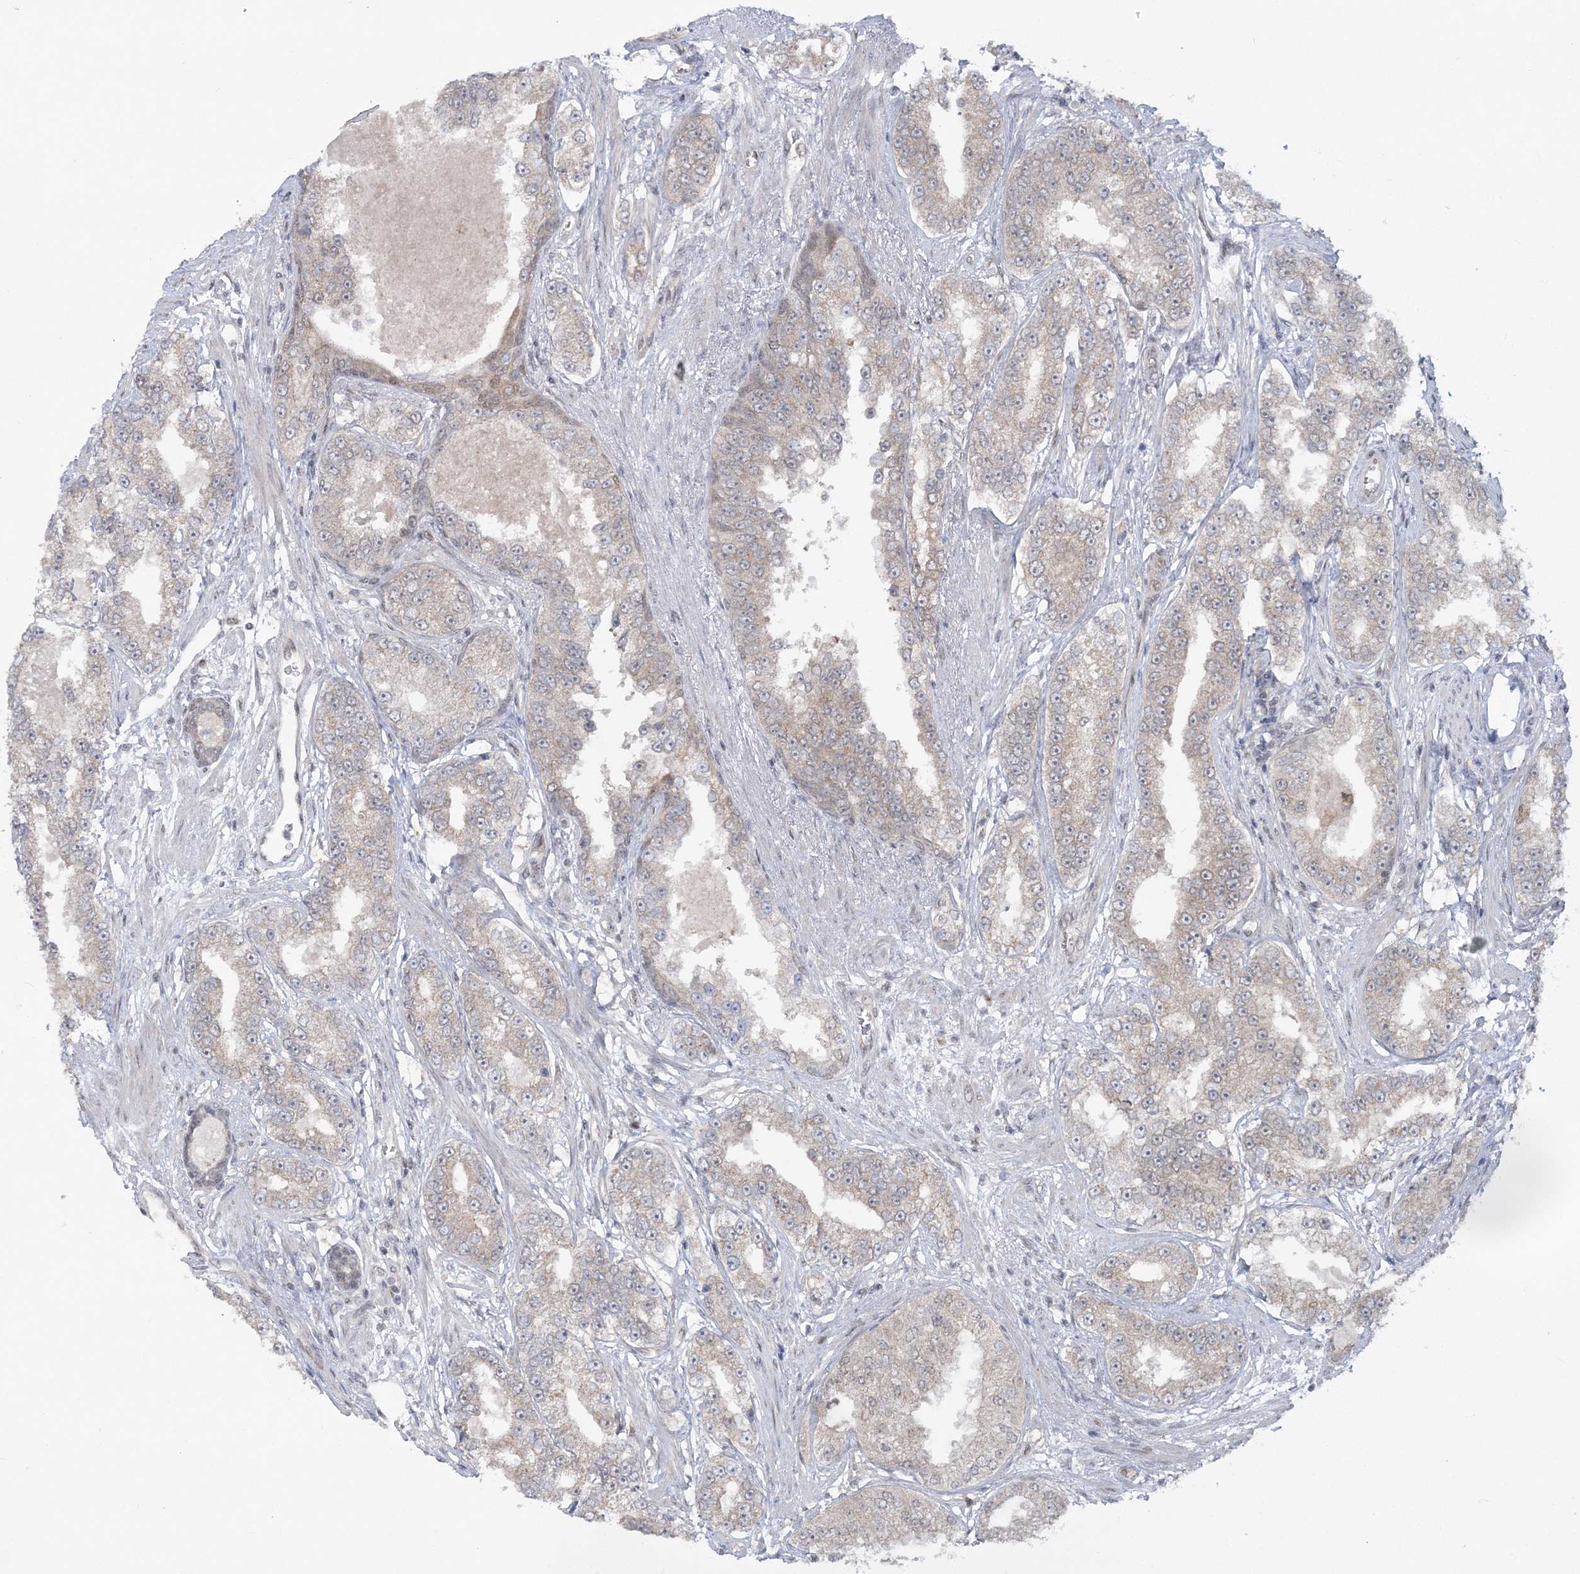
{"staining": {"intensity": "weak", "quantity": "<25%", "location": "cytoplasmic/membranous"}, "tissue": "prostate cancer", "cell_type": "Tumor cells", "image_type": "cancer", "snomed": [{"axis": "morphology", "description": "Normal tissue, NOS"}, {"axis": "morphology", "description": "Adenocarcinoma, High grade"}, {"axis": "topography", "description": "Prostate"}], "caption": "Immunohistochemistry (IHC) micrograph of human high-grade adenocarcinoma (prostate) stained for a protein (brown), which demonstrates no positivity in tumor cells.", "gene": "ZFAND6", "patient": {"sex": "male", "age": 83}}